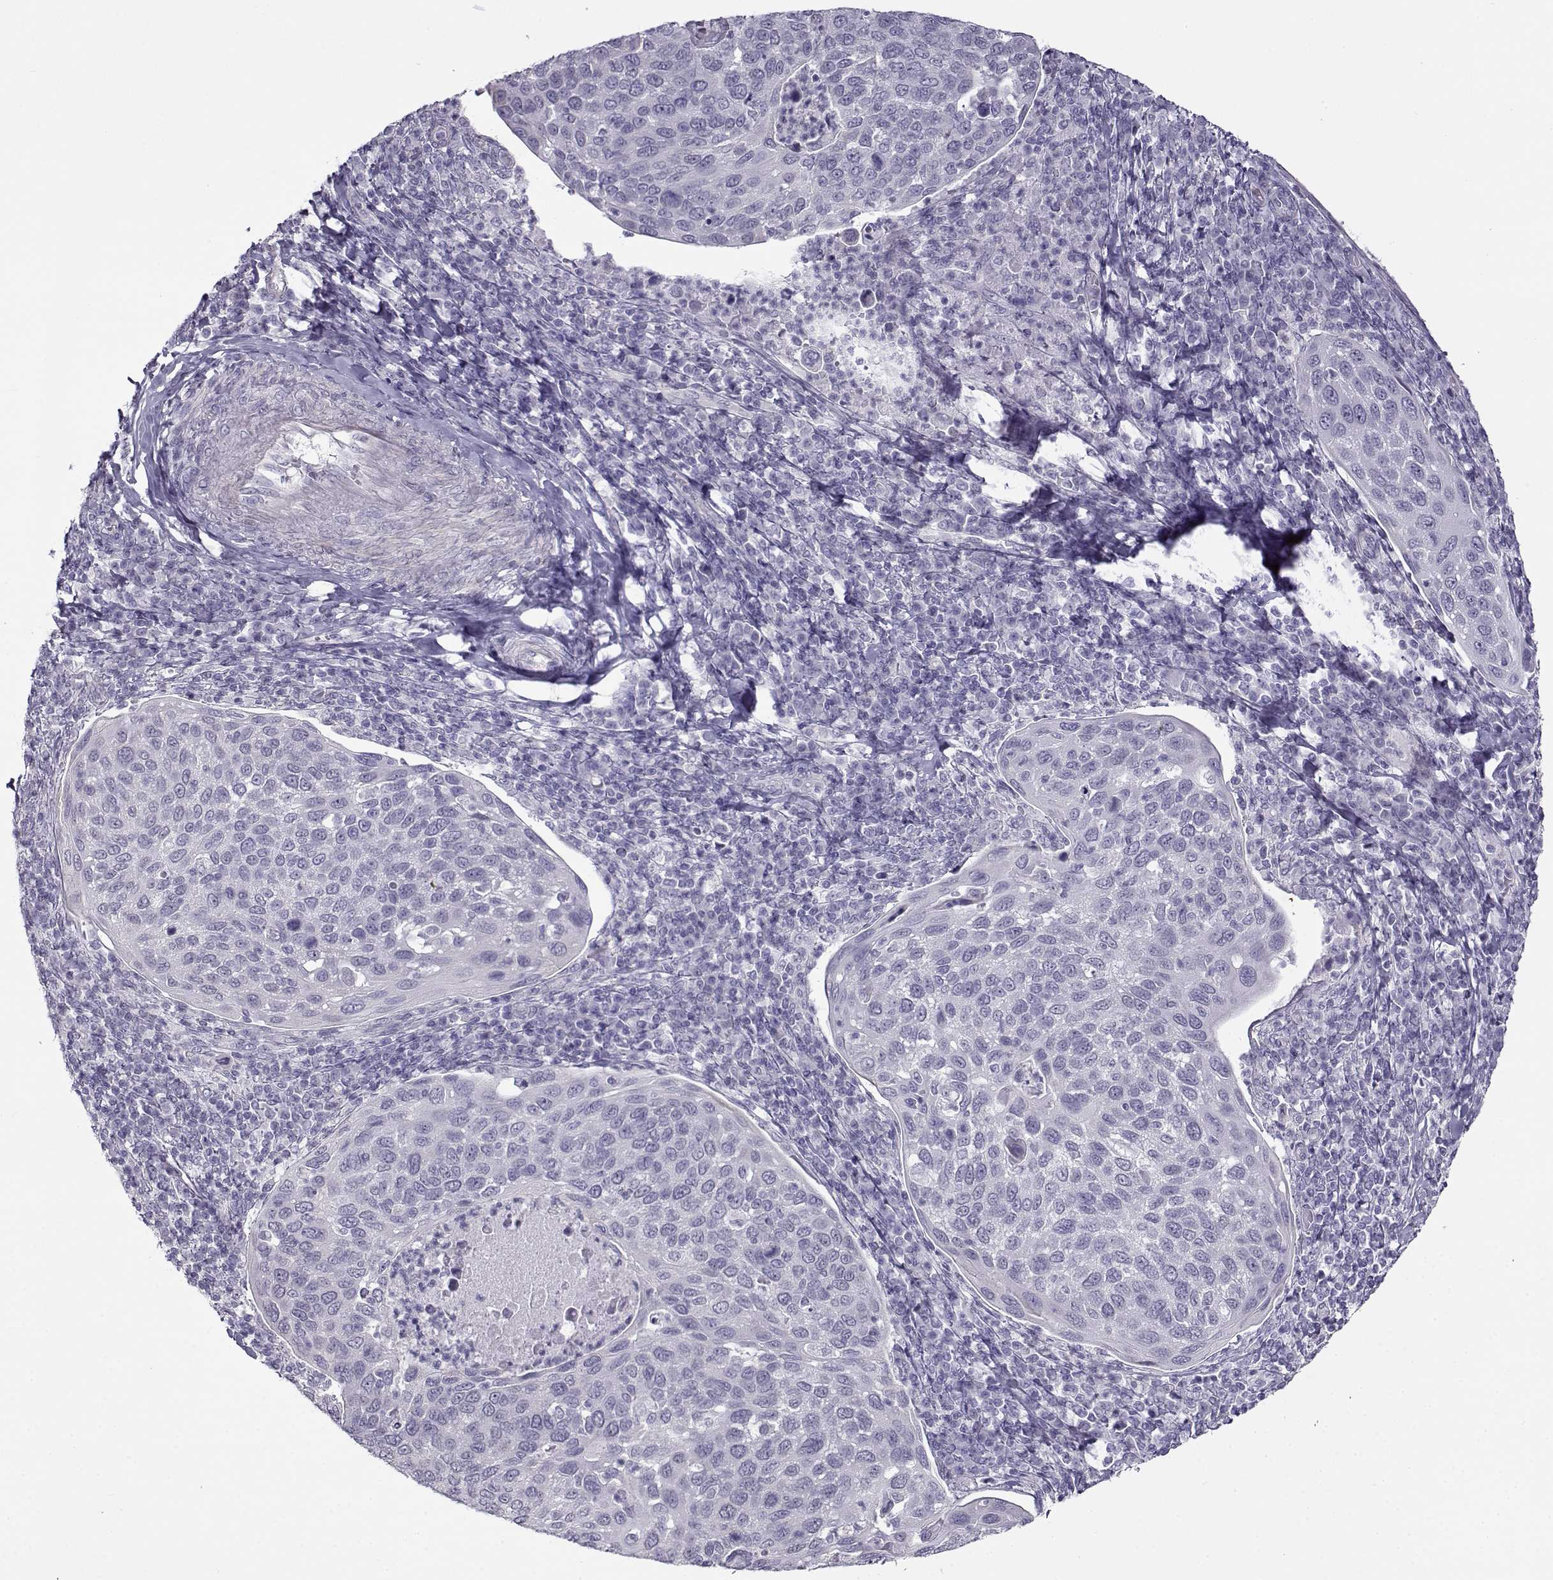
{"staining": {"intensity": "negative", "quantity": "none", "location": "none"}, "tissue": "cervical cancer", "cell_type": "Tumor cells", "image_type": "cancer", "snomed": [{"axis": "morphology", "description": "Squamous cell carcinoma, NOS"}, {"axis": "topography", "description": "Cervix"}], "caption": "Cervical cancer (squamous cell carcinoma) stained for a protein using IHC shows no positivity tumor cells.", "gene": "TEX55", "patient": {"sex": "female", "age": 54}}